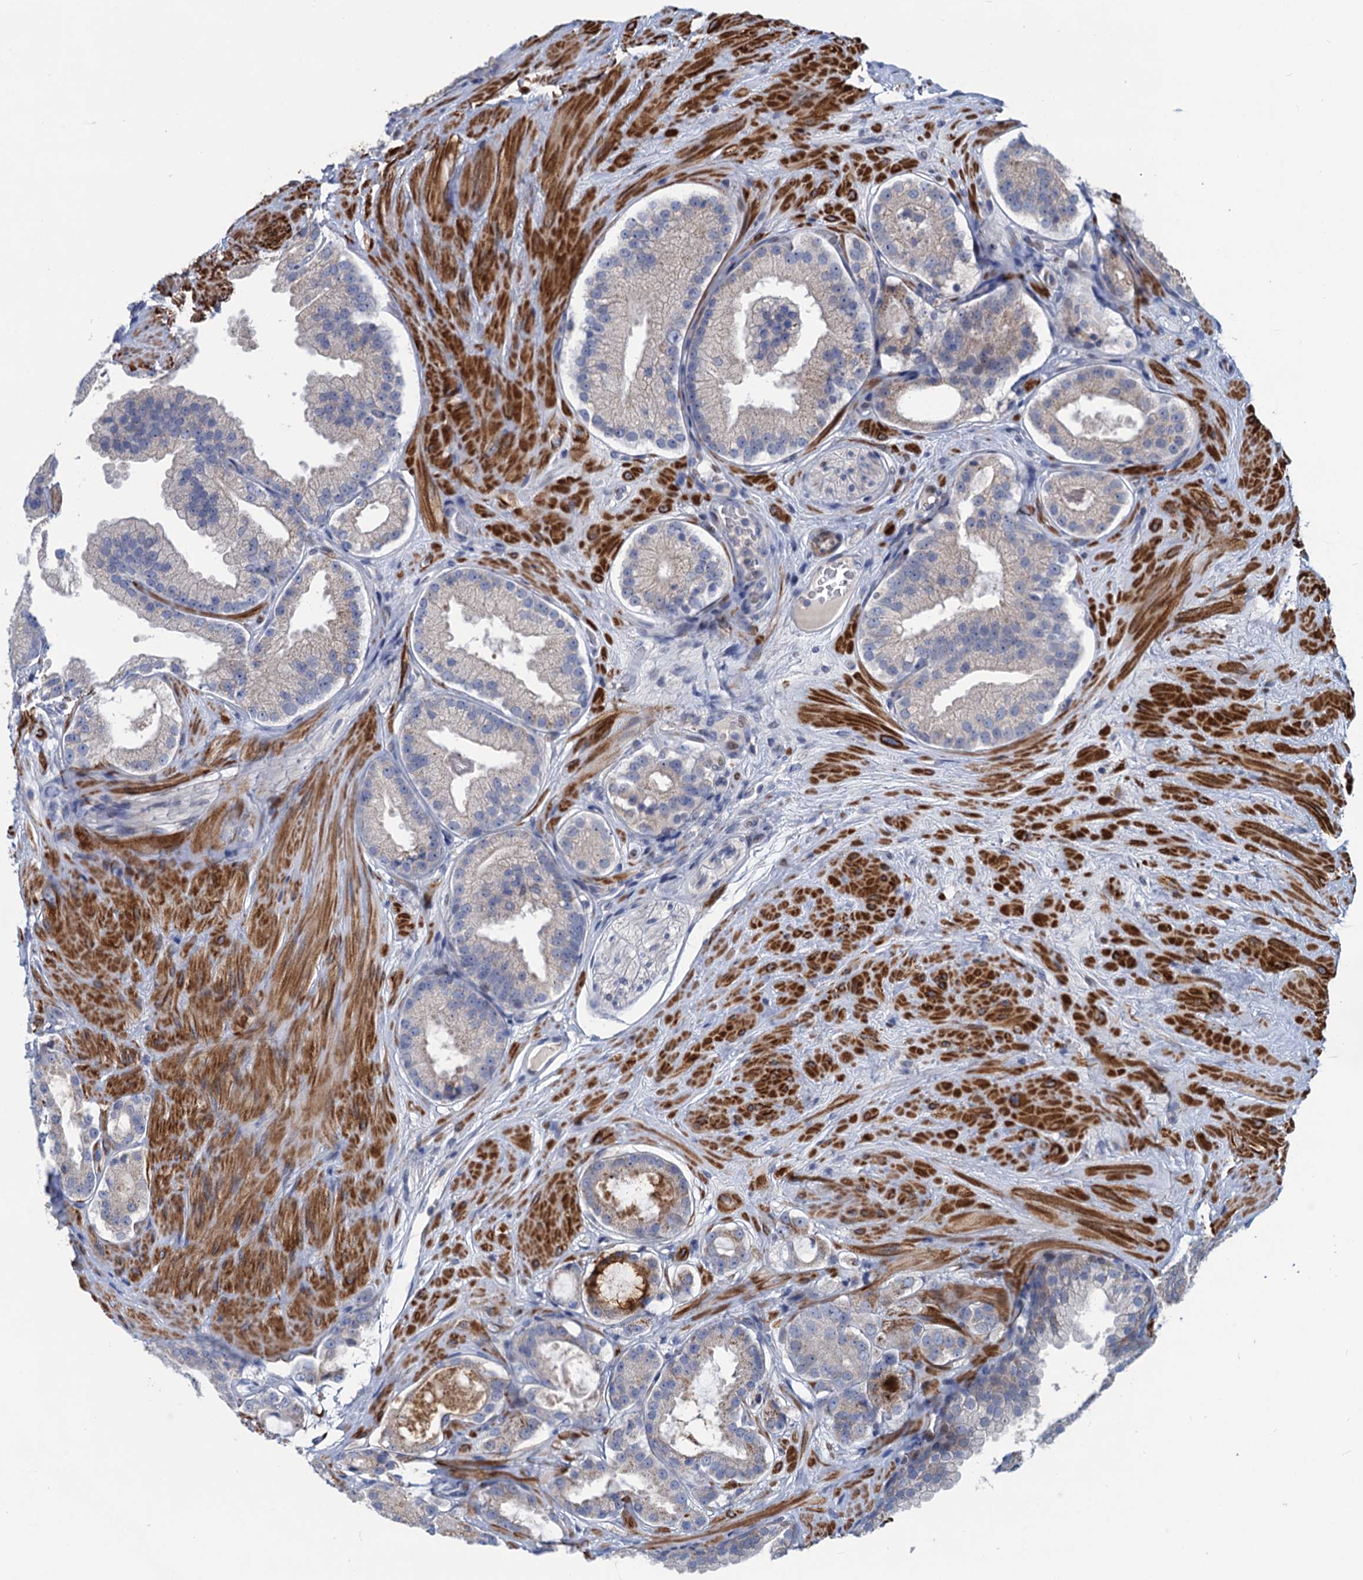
{"staining": {"intensity": "negative", "quantity": "none", "location": "none"}, "tissue": "prostate cancer", "cell_type": "Tumor cells", "image_type": "cancer", "snomed": [{"axis": "morphology", "description": "Adenocarcinoma, High grade"}, {"axis": "topography", "description": "Prostate"}], "caption": "IHC of adenocarcinoma (high-grade) (prostate) exhibits no expression in tumor cells.", "gene": "ESYT3", "patient": {"sex": "male", "age": 65}}